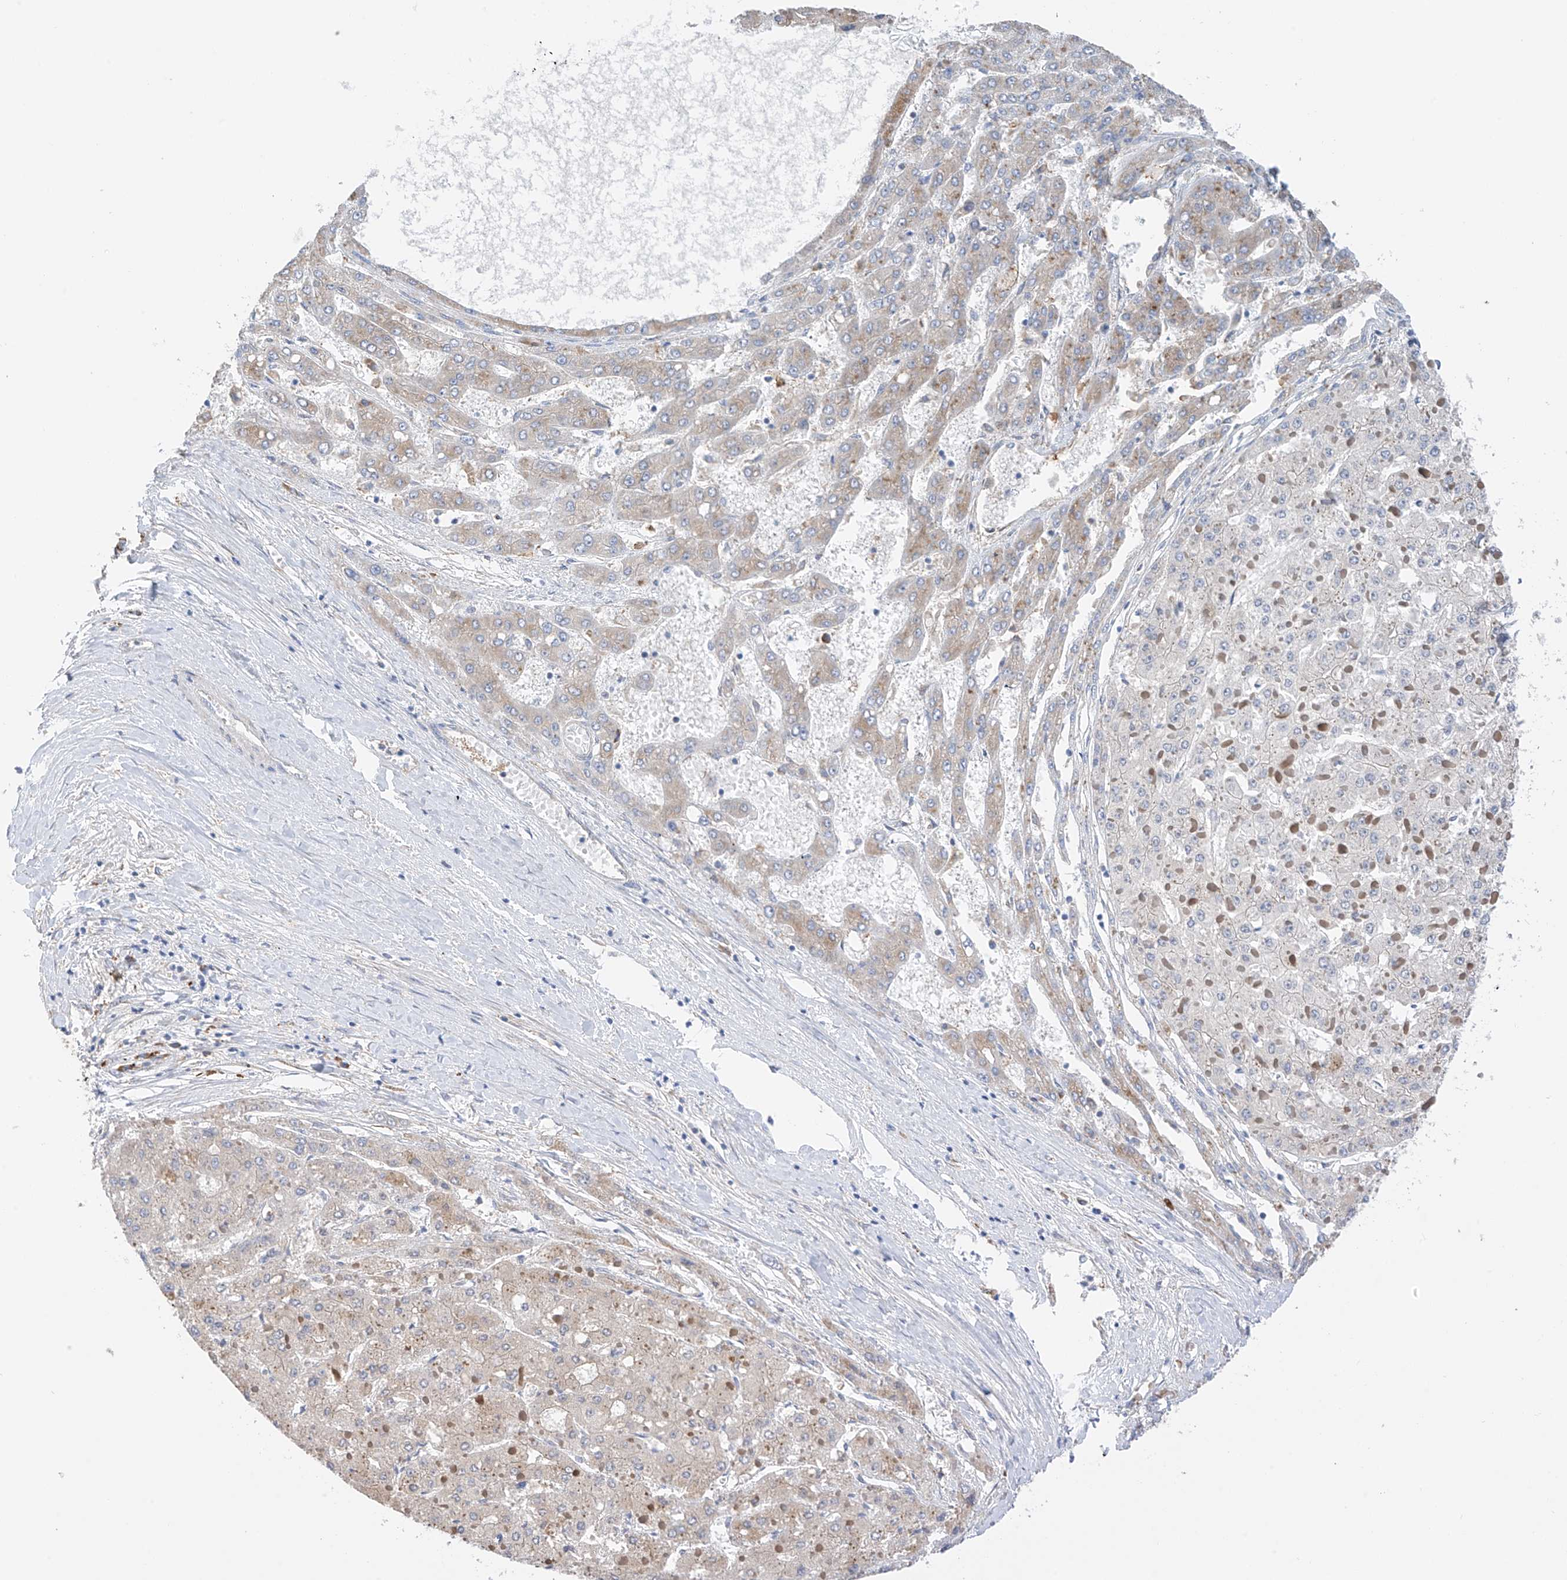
{"staining": {"intensity": "weak", "quantity": "<25%", "location": "cytoplasmic/membranous"}, "tissue": "liver cancer", "cell_type": "Tumor cells", "image_type": "cancer", "snomed": [{"axis": "morphology", "description": "Carcinoma, Hepatocellular, NOS"}, {"axis": "topography", "description": "Liver"}], "caption": "Tumor cells are negative for protein expression in human hepatocellular carcinoma (liver).", "gene": "REC8", "patient": {"sex": "female", "age": 73}}